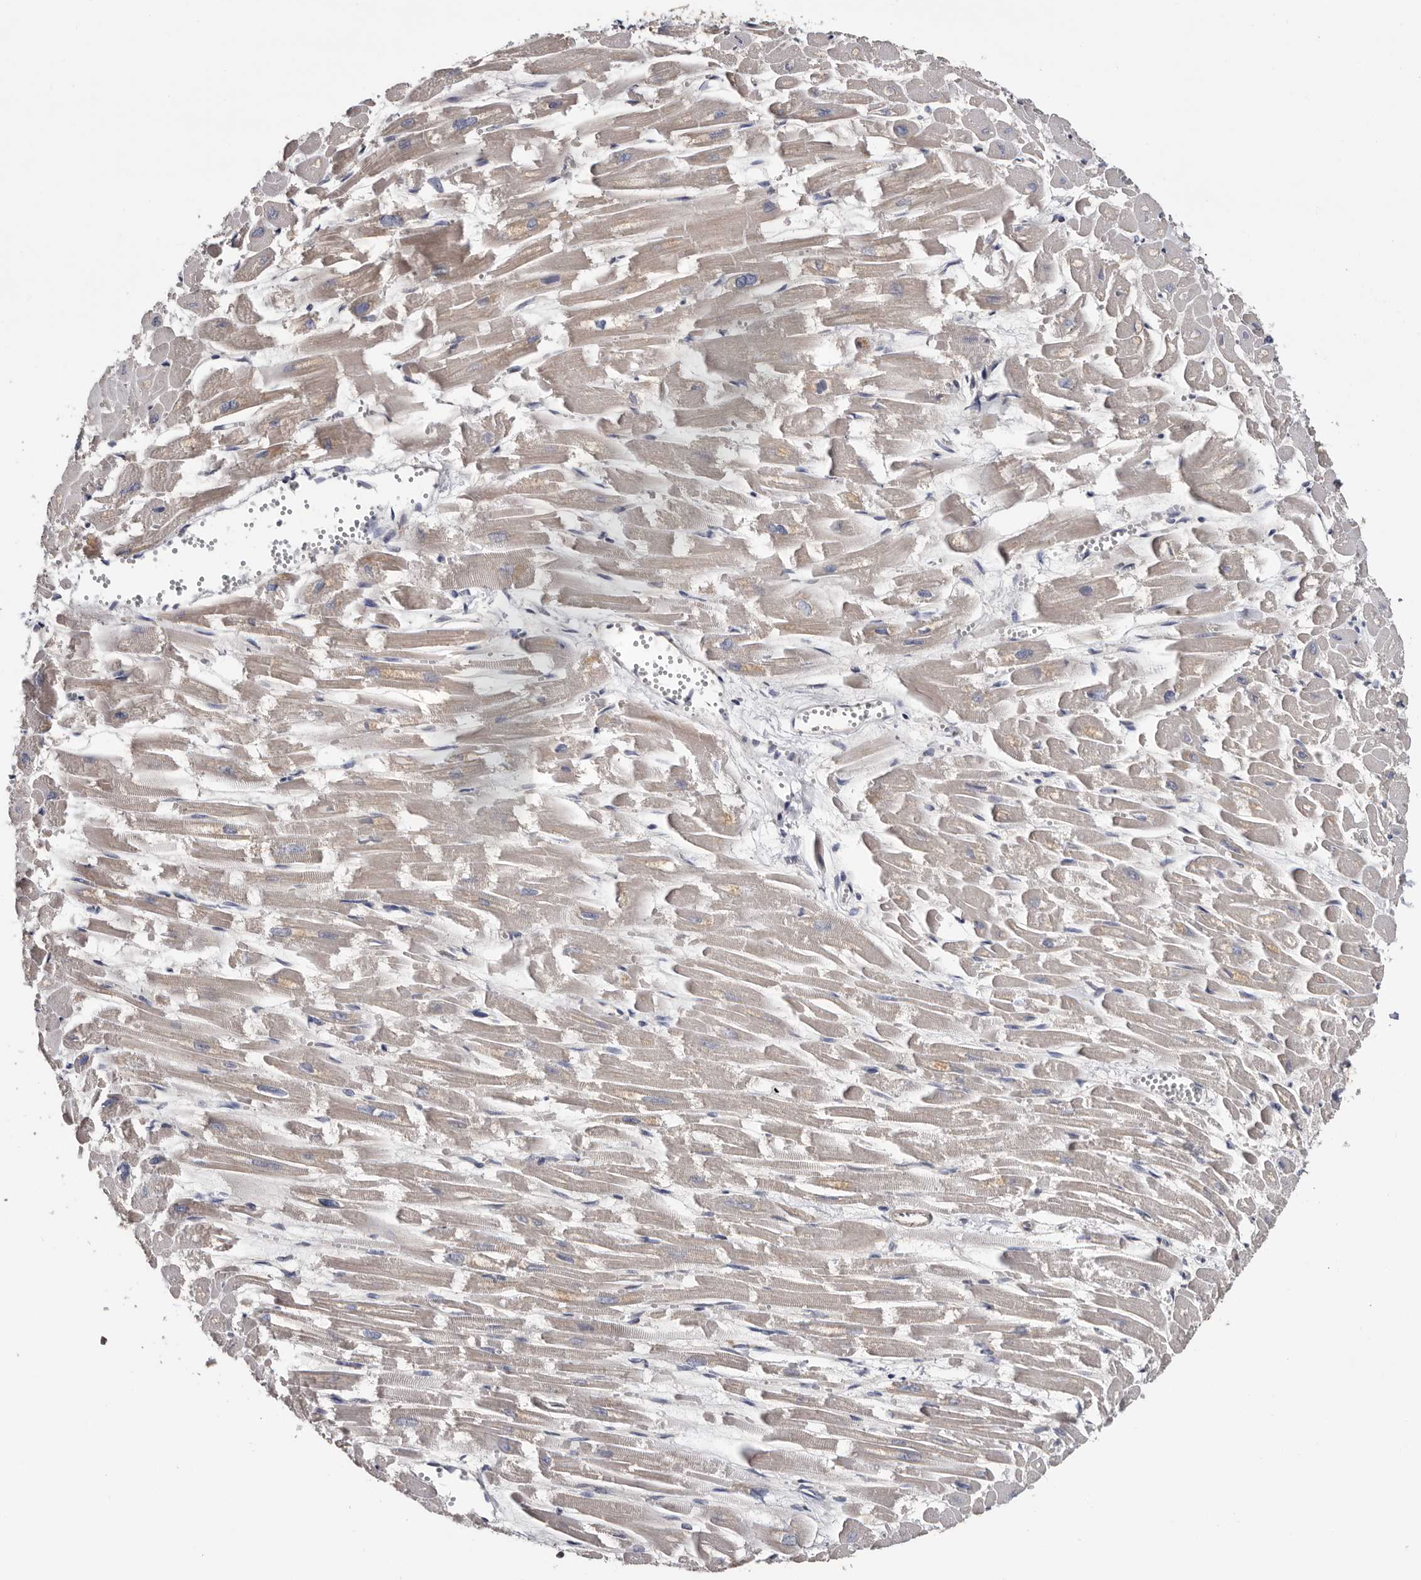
{"staining": {"intensity": "moderate", "quantity": "25%-75%", "location": "cytoplasmic/membranous"}, "tissue": "heart muscle", "cell_type": "Cardiomyocytes", "image_type": "normal", "snomed": [{"axis": "morphology", "description": "Normal tissue, NOS"}, {"axis": "topography", "description": "Heart"}], "caption": "Brown immunohistochemical staining in normal human heart muscle exhibits moderate cytoplasmic/membranous positivity in about 25%-75% of cardiomyocytes.", "gene": "ARMCX2", "patient": {"sex": "male", "age": 54}}